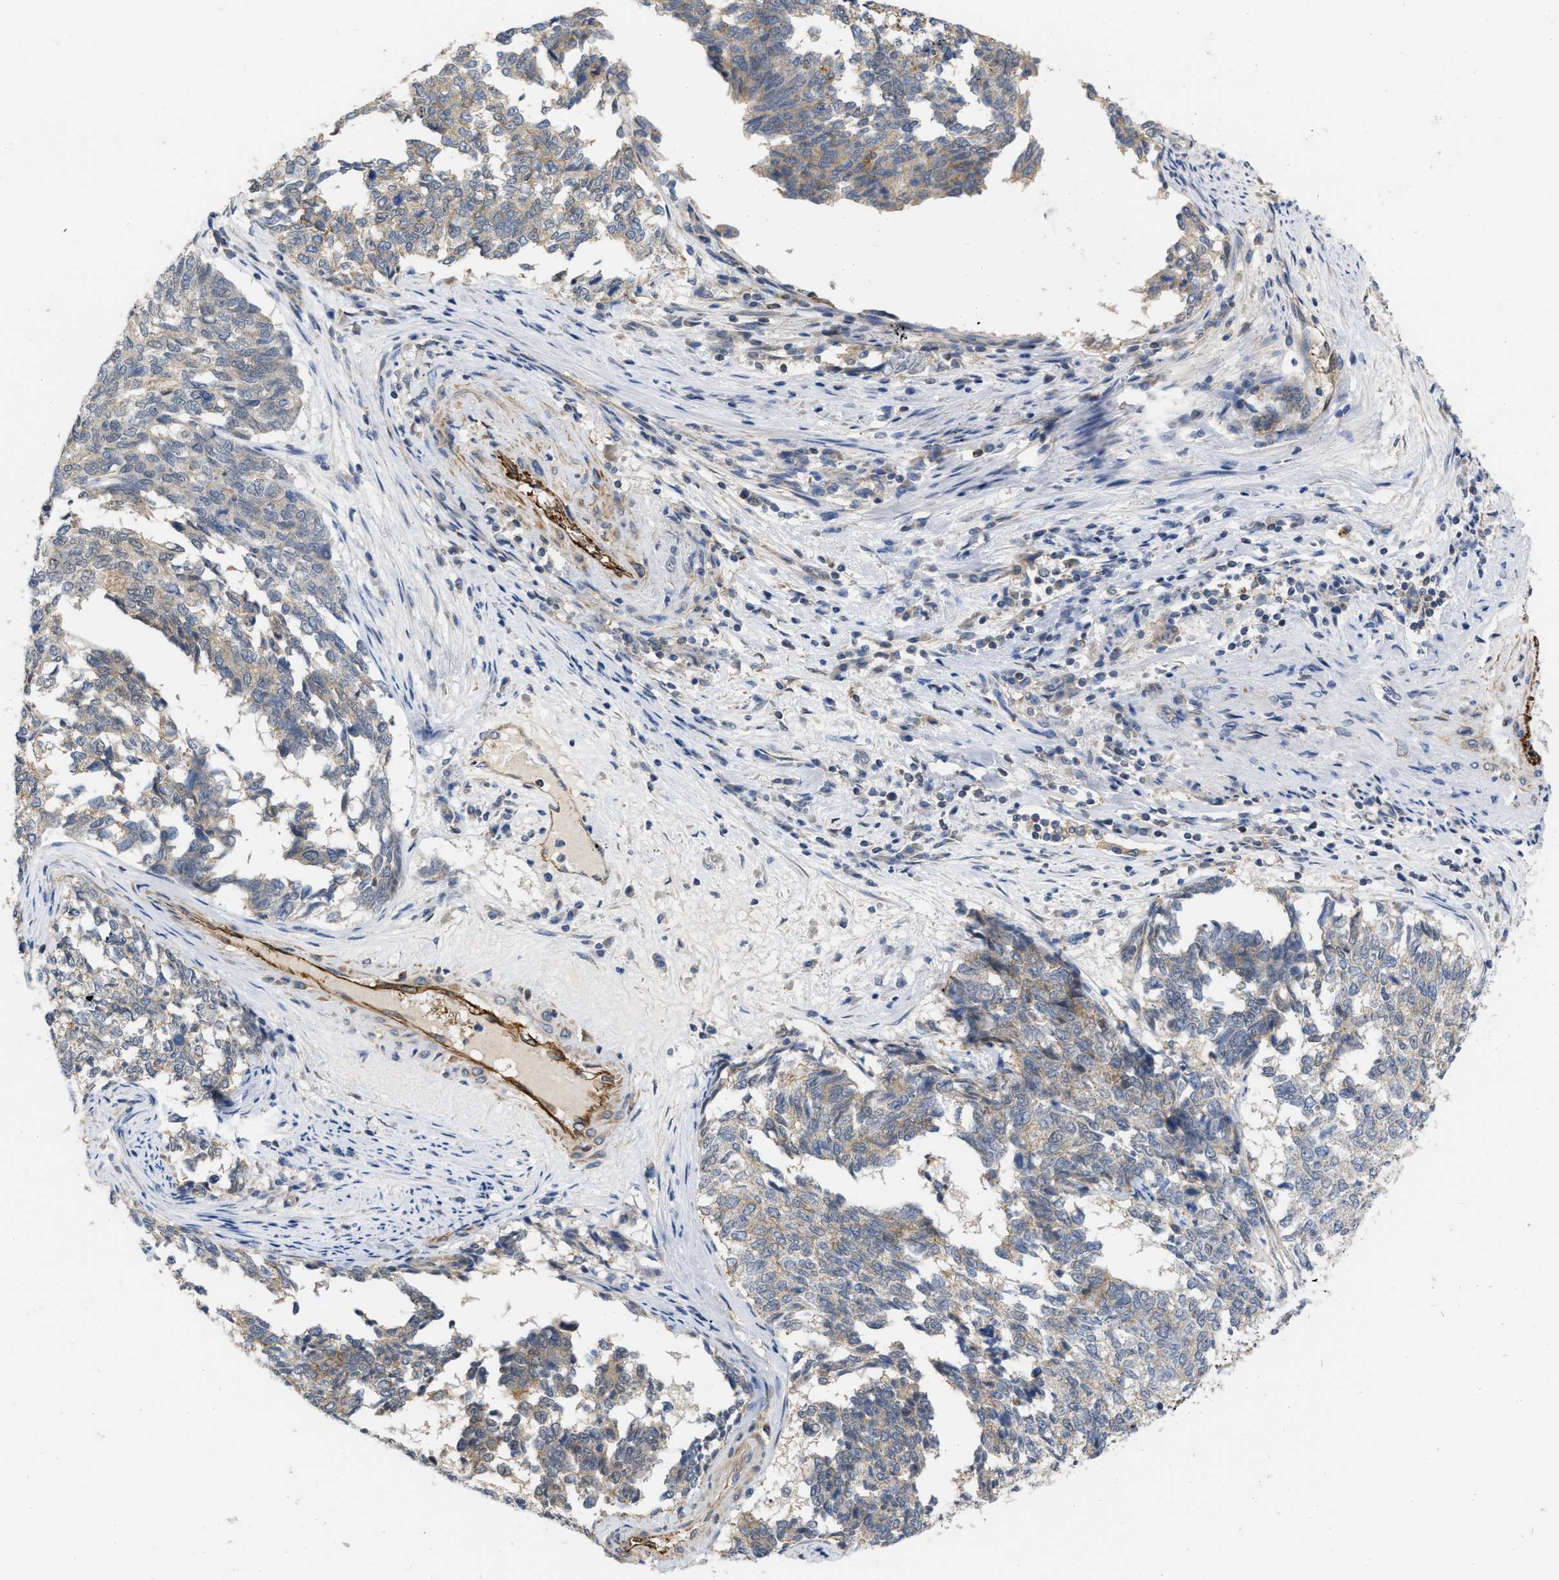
{"staining": {"intensity": "weak", "quantity": "<25%", "location": "cytoplasmic/membranous"}, "tissue": "cervical cancer", "cell_type": "Tumor cells", "image_type": "cancer", "snomed": [{"axis": "morphology", "description": "Squamous cell carcinoma, NOS"}, {"axis": "topography", "description": "Cervix"}], "caption": "Tumor cells are negative for protein expression in human cervical squamous cell carcinoma.", "gene": "NAPEPLD", "patient": {"sex": "female", "age": 63}}